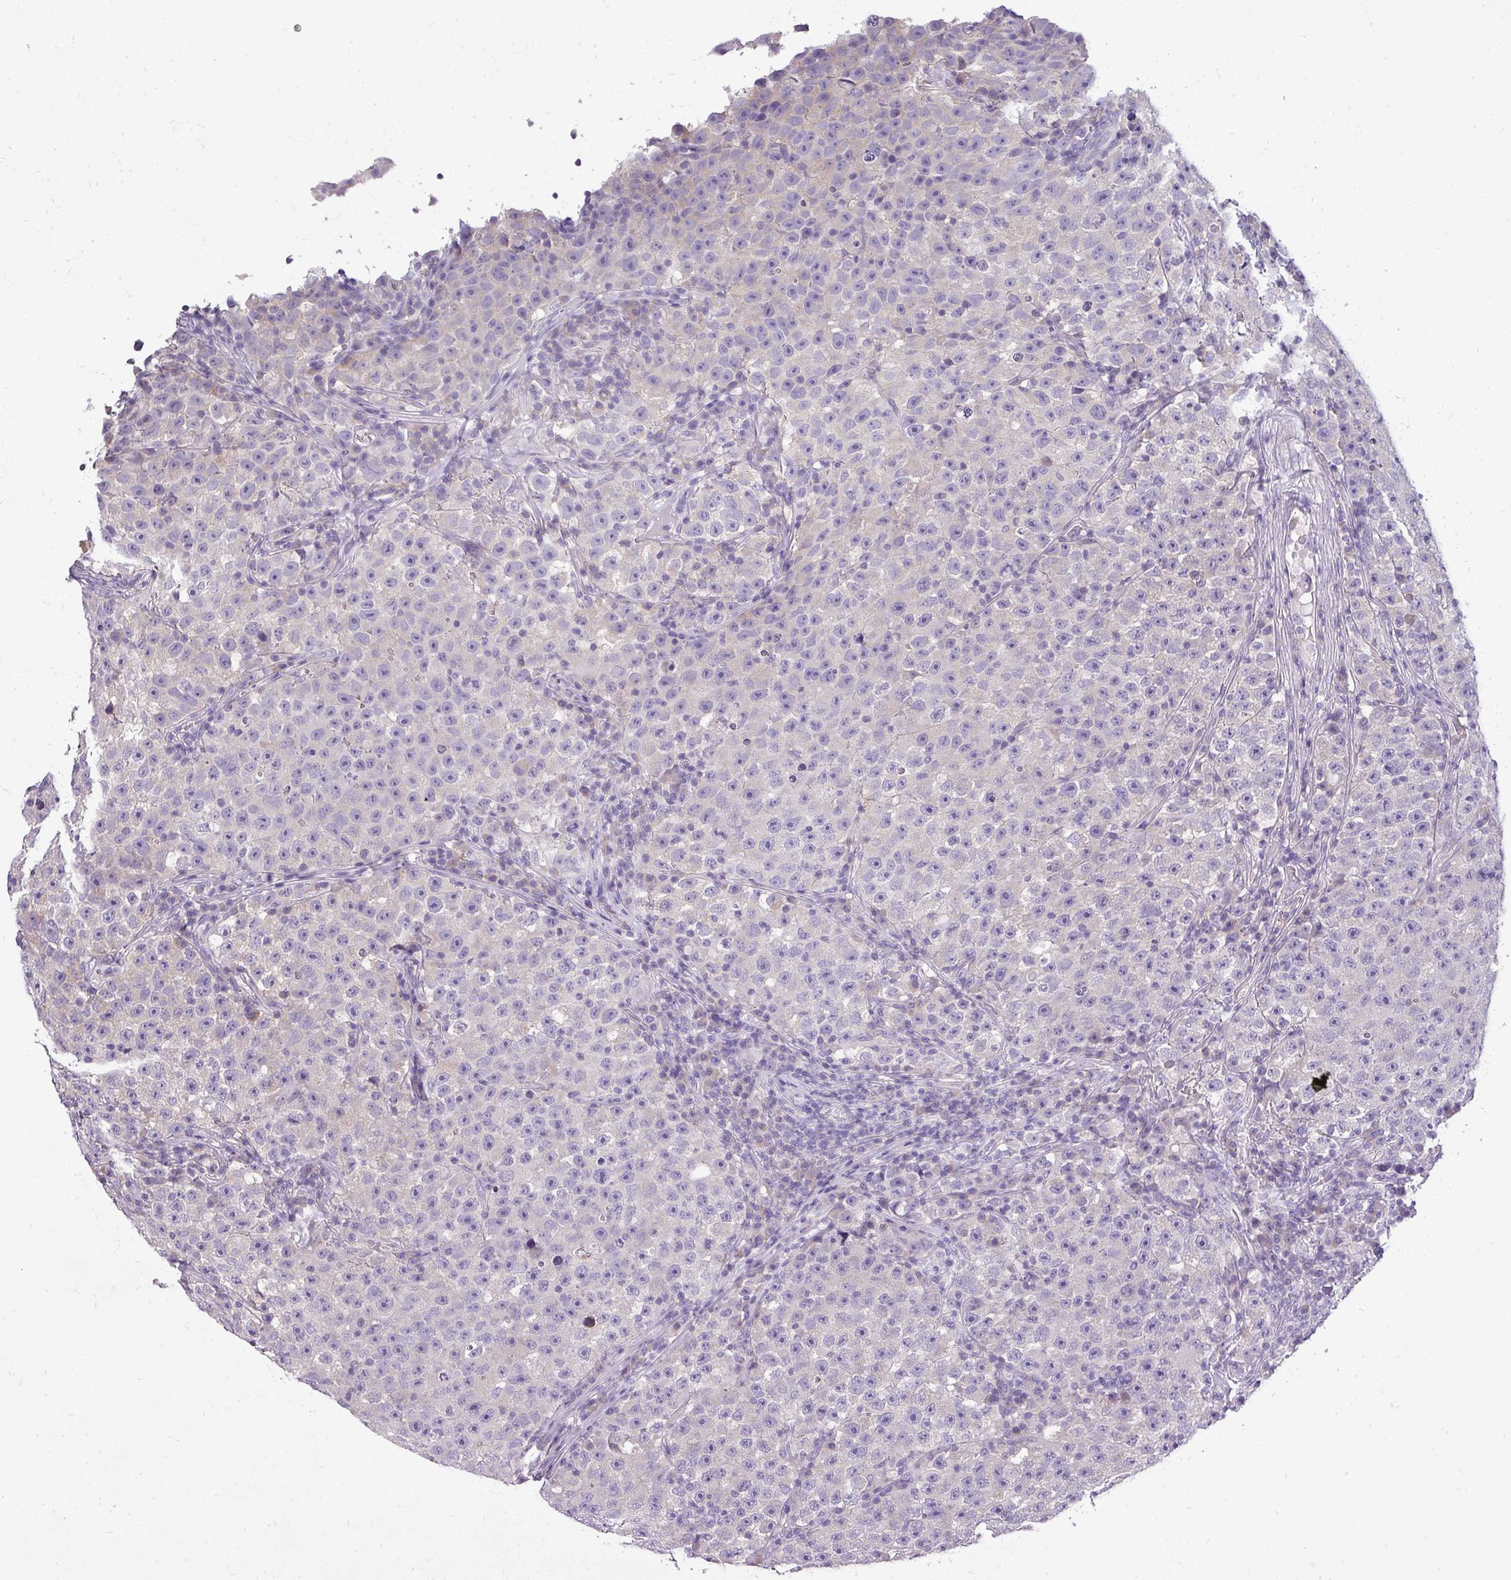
{"staining": {"intensity": "negative", "quantity": "none", "location": "none"}, "tissue": "testis cancer", "cell_type": "Tumor cells", "image_type": "cancer", "snomed": [{"axis": "morphology", "description": "Seminoma, NOS"}, {"axis": "topography", "description": "Testis"}], "caption": "High power microscopy histopathology image of an immunohistochemistry (IHC) photomicrograph of seminoma (testis), revealing no significant positivity in tumor cells.", "gene": "DNAAF9", "patient": {"sex": "male", "age": 22}}